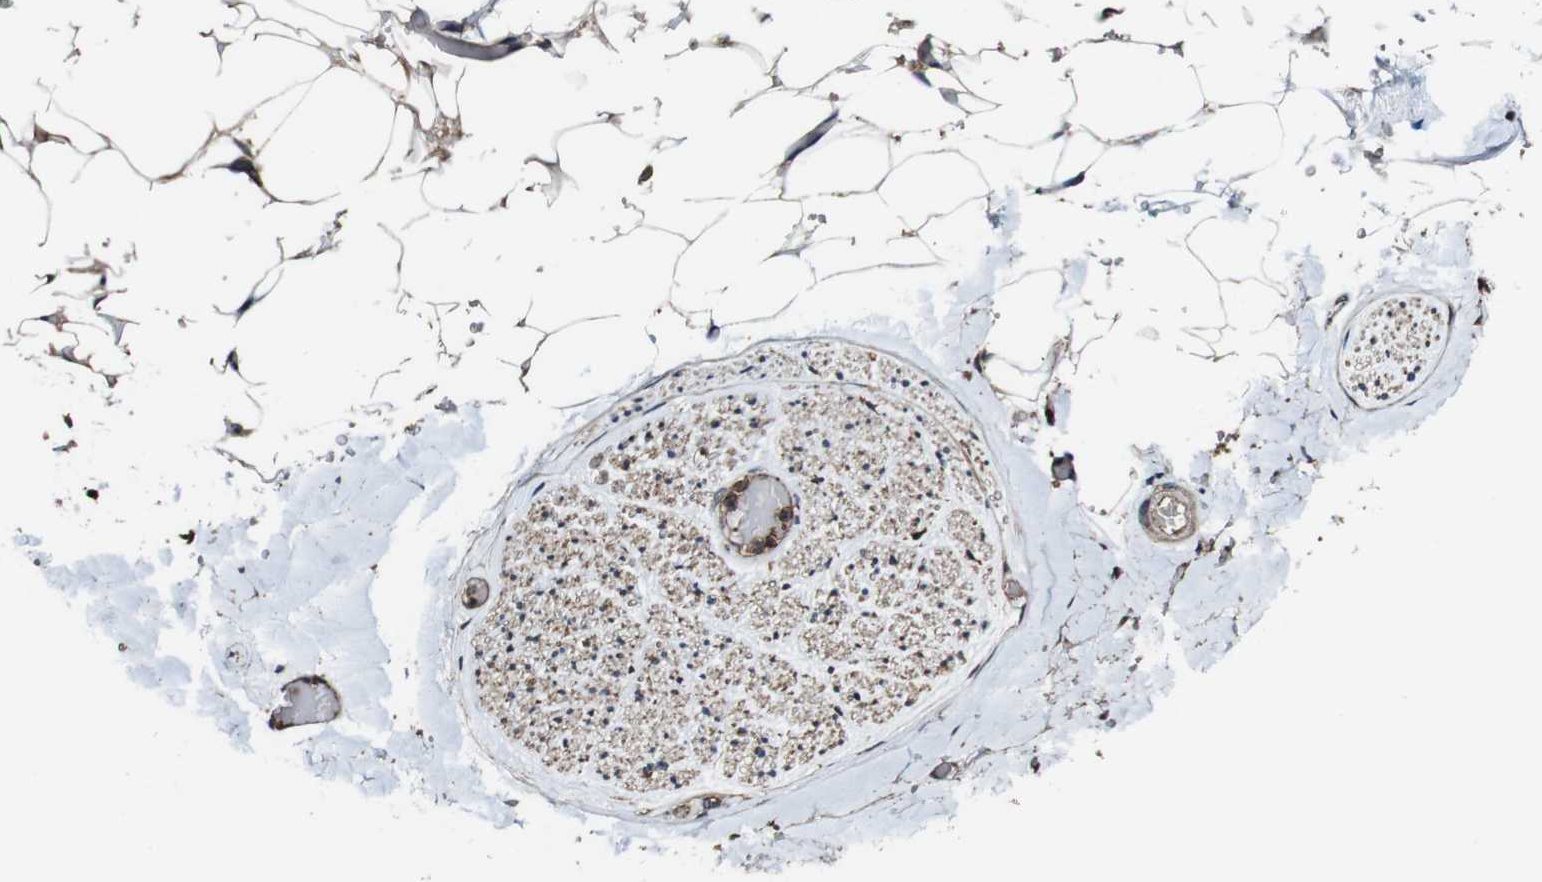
{"staining": {"intensity": "moderate", "quantity": ">75%", "location": "cytoplasmic/membranous"}, "tissue": "adipose tissue", "cell_type": "Adipocytes", "image_type": "normal", "snomed": [{"axis": "morphology", "description": "Normal tissue, NOS"}, {"axis": "topography", "description": "Peripheral nerve tissue"}], "caption": "A photomicrograph of adipose tissue stained for a protein displays moderate cytoplasmic/membranous brown staining in adipocytes.", "gene": "TNIK", "patient": {"sex": "male", "age": 70}}